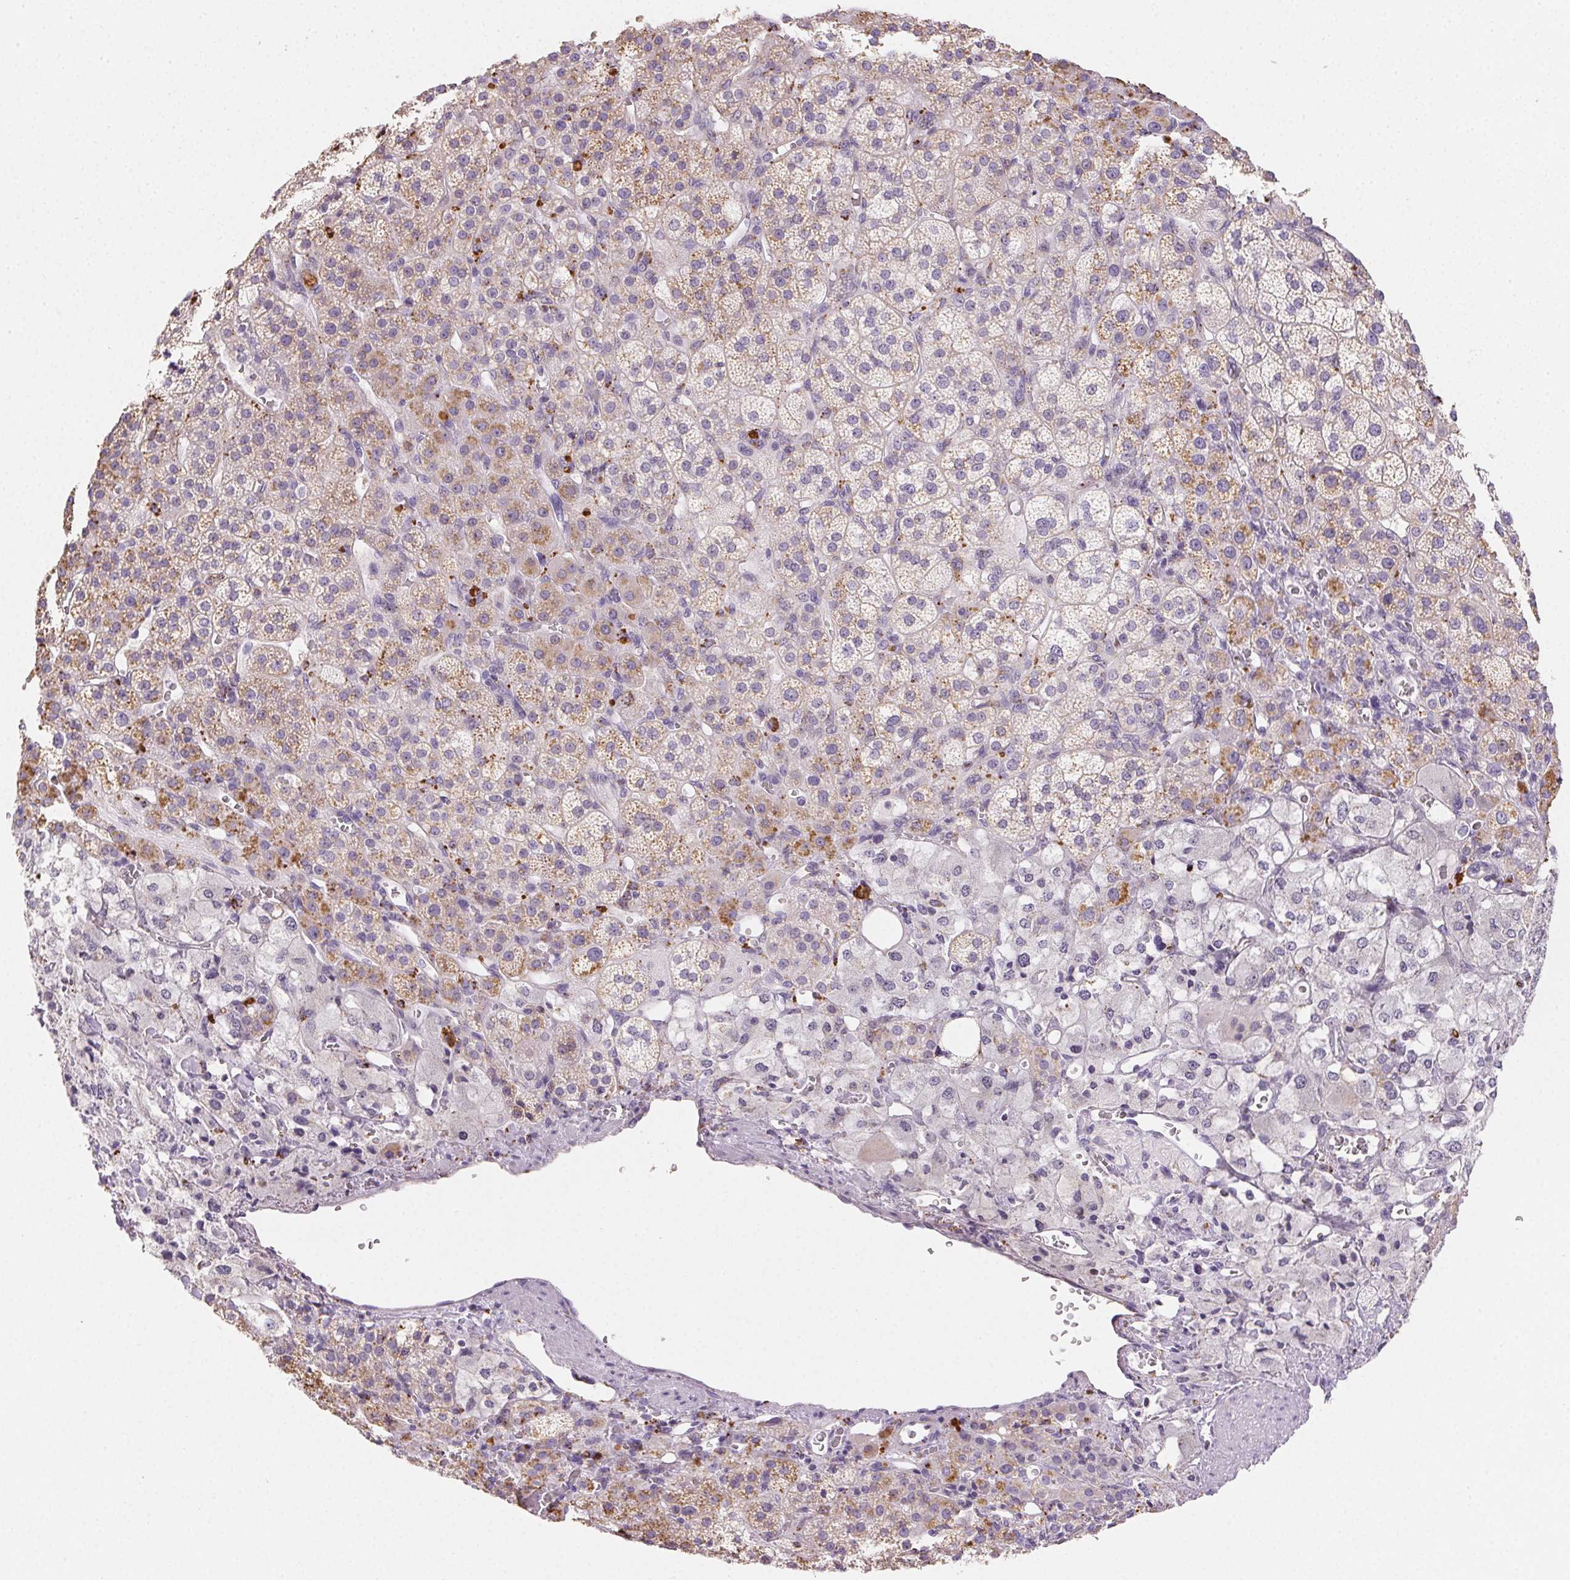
{"staining": {"intensity": "moderate", "quantity": "25%-75%", "location": "cytoplasmic/membranous"}, "tissue": "adrenal gland", "cell_type": "Glandular cells", "image_type": "normal", "snomed": [{"axis": "morphology", "description": "Normal tissue, NOS"}, {"axis": "topography", "description": "Adrenal gland"}], "caption": "Immunohistochemical staining of benign human adrenal gland demonstrates 25%-75% levels of moderate cytoplasmic/membranous protein staining in about 25%-75% of glandular cells.", "gene": "LIPA", "patient": {"sex": "female", "age": 60}}